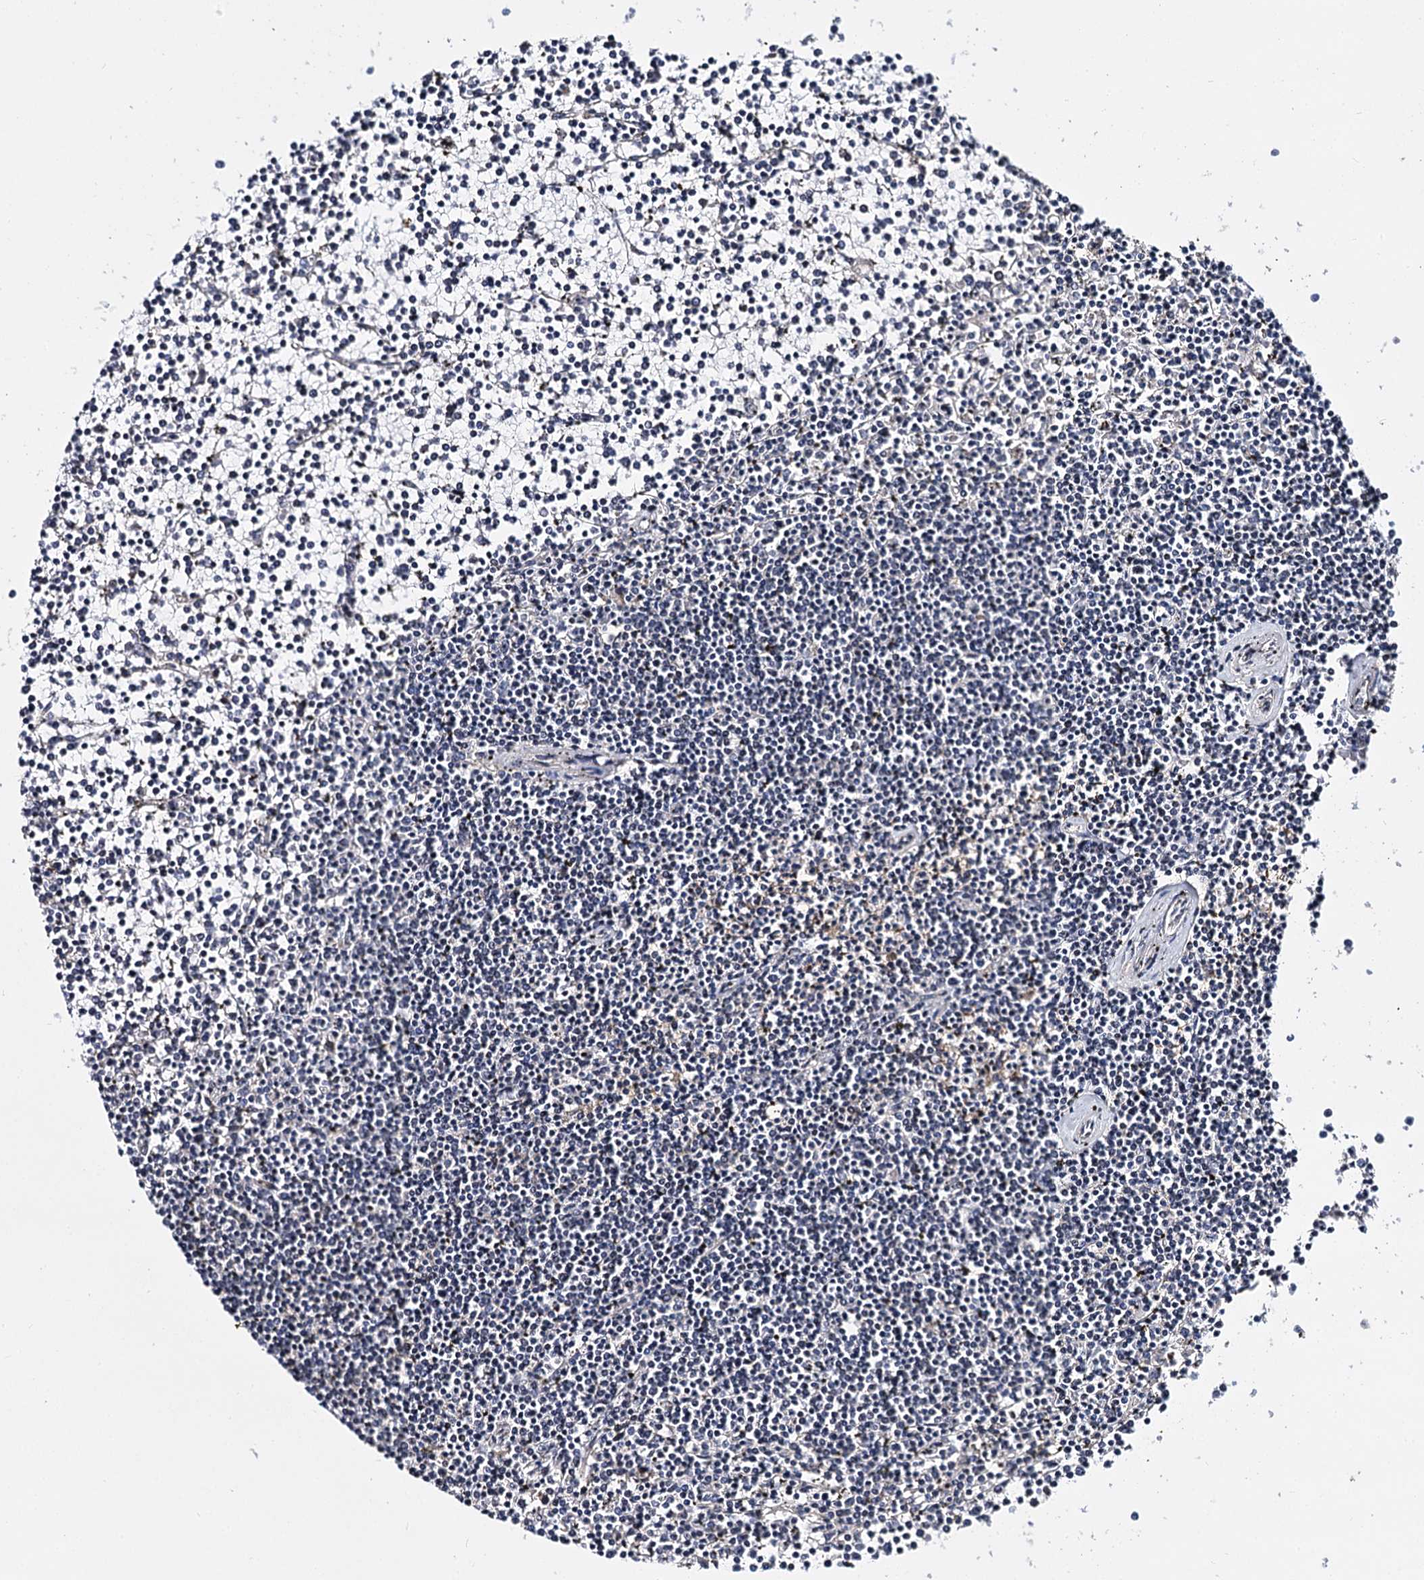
{"staining": {"intensity": "negative", "quantity": "none", "location": "none"}, "tissue": "lymphoma", "cell_type": "Tumor cells", "image_type": "cancer", "snomed": [{"axis": "morphology", "description": "Malignant lymphoma, non-Hodgkin's type, Low grade"}, {"axis": "topography", "description": "Spleen"}], "caption": "Immunohistochemistry (IHC) of human malignant lymphoma, non-Hodgkin's type (low-grade) reveals no staining in tumor cells.", "gene": "SUPT20H", "patient": {"sex": "female", "age": 19}}